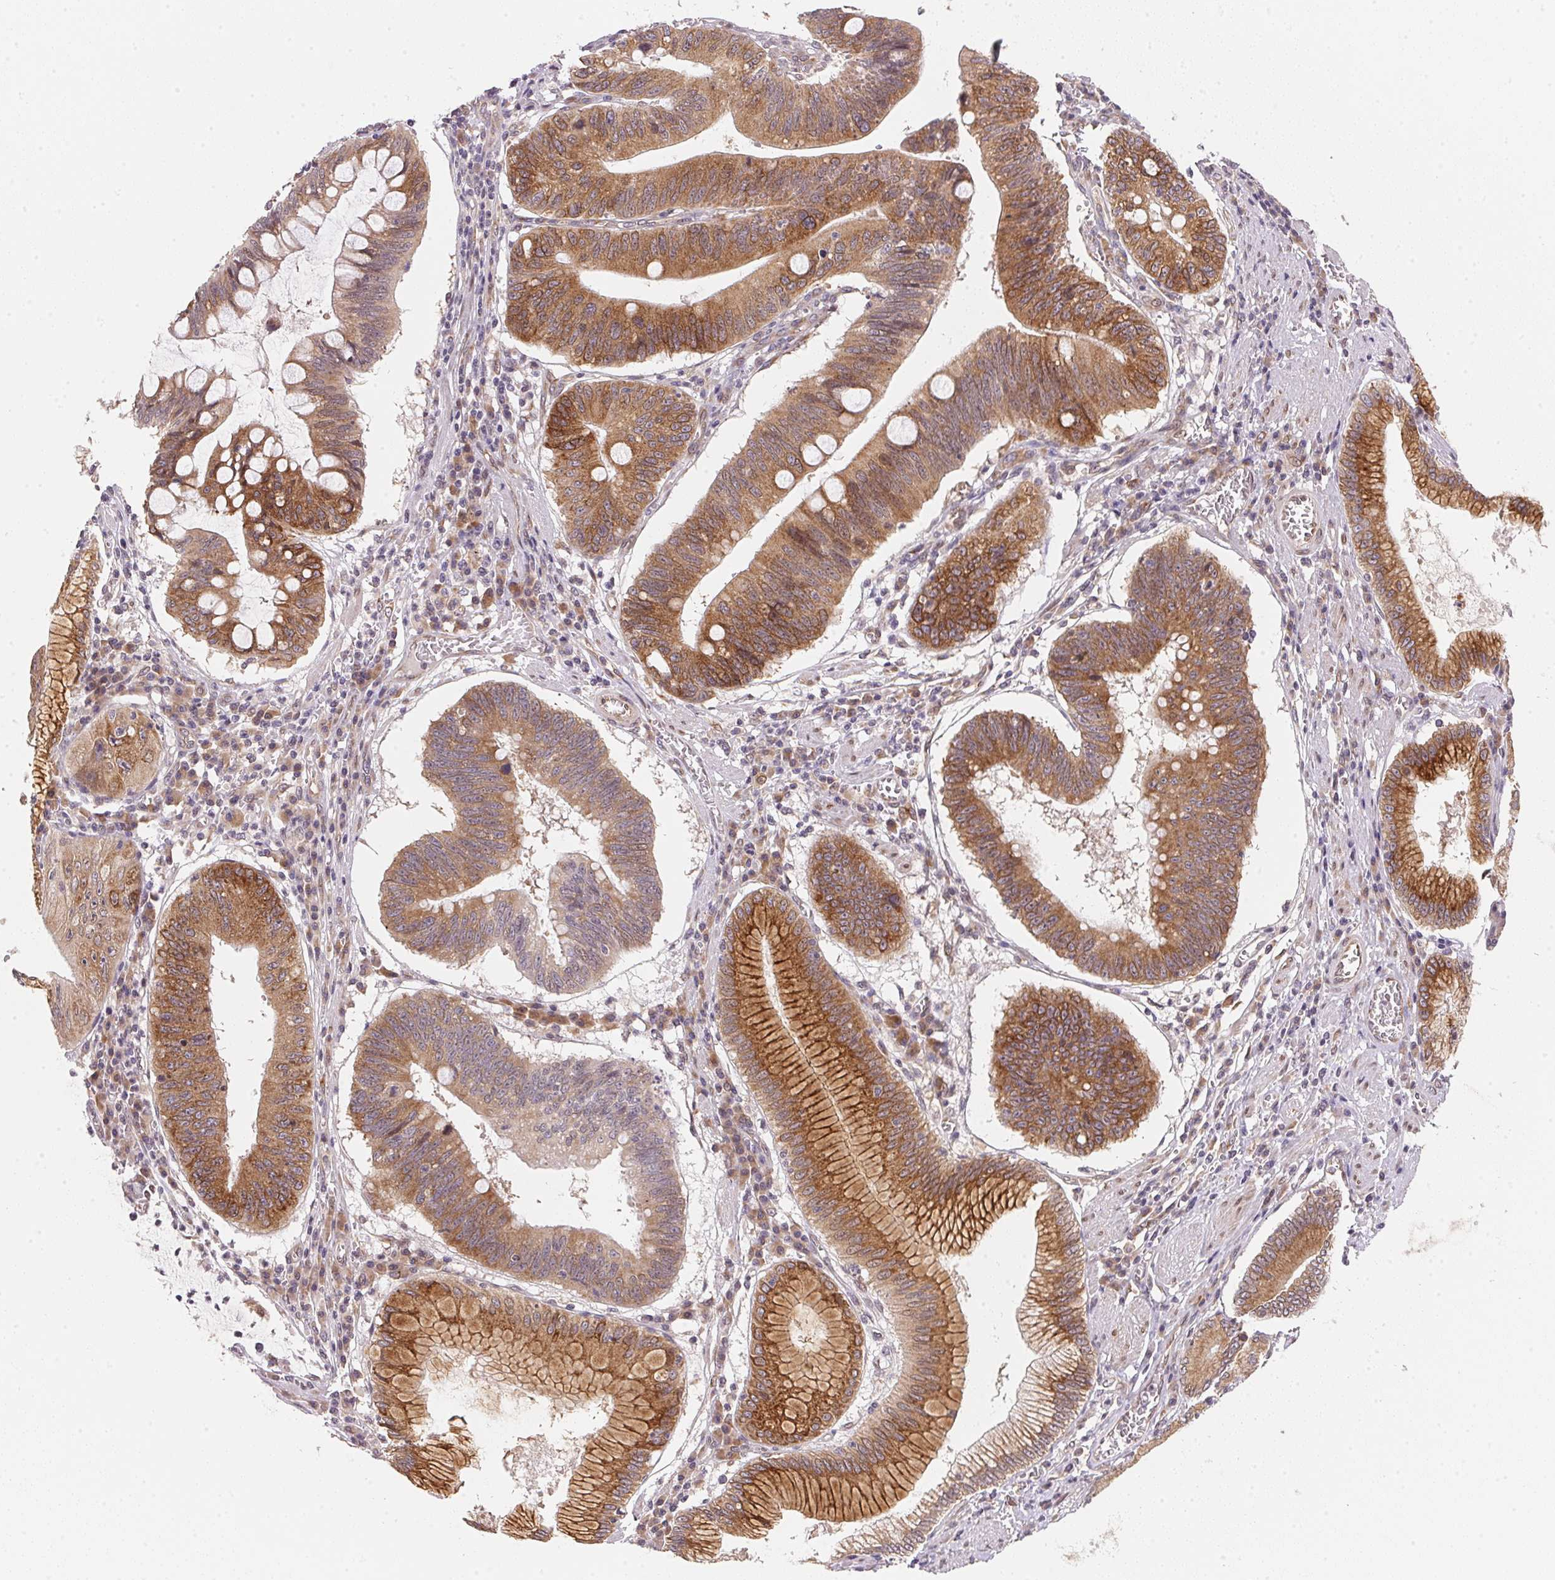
{"staining": {"intensity": "moderate", "quantity": ">75%", "location": "cytoplasmic/membranous"}, "tissue": "stomach cancer", "cell_type": "Tumor cells", "image_type": "cancer", "snomed": [{"axis": "morphology", "description": "Adenocarcinoma, NOS"}, {"axis": "topography", "description": "Stomach"}], "caption": "Immunohistochemical staining of stomach adenocarcinoma demonstrates moderate cytoplasmic/membranous protein expression in approximately >75% of tumor cells. The staining was performed using DAB (3,3'-diaminobenzidine) to visualize the protein expression in brown, while the nuclei were stained in blue with hematoxylin (Magnification: 20x).", "gene": "EI24", "patient": {"sex": "male", "age": 59}}